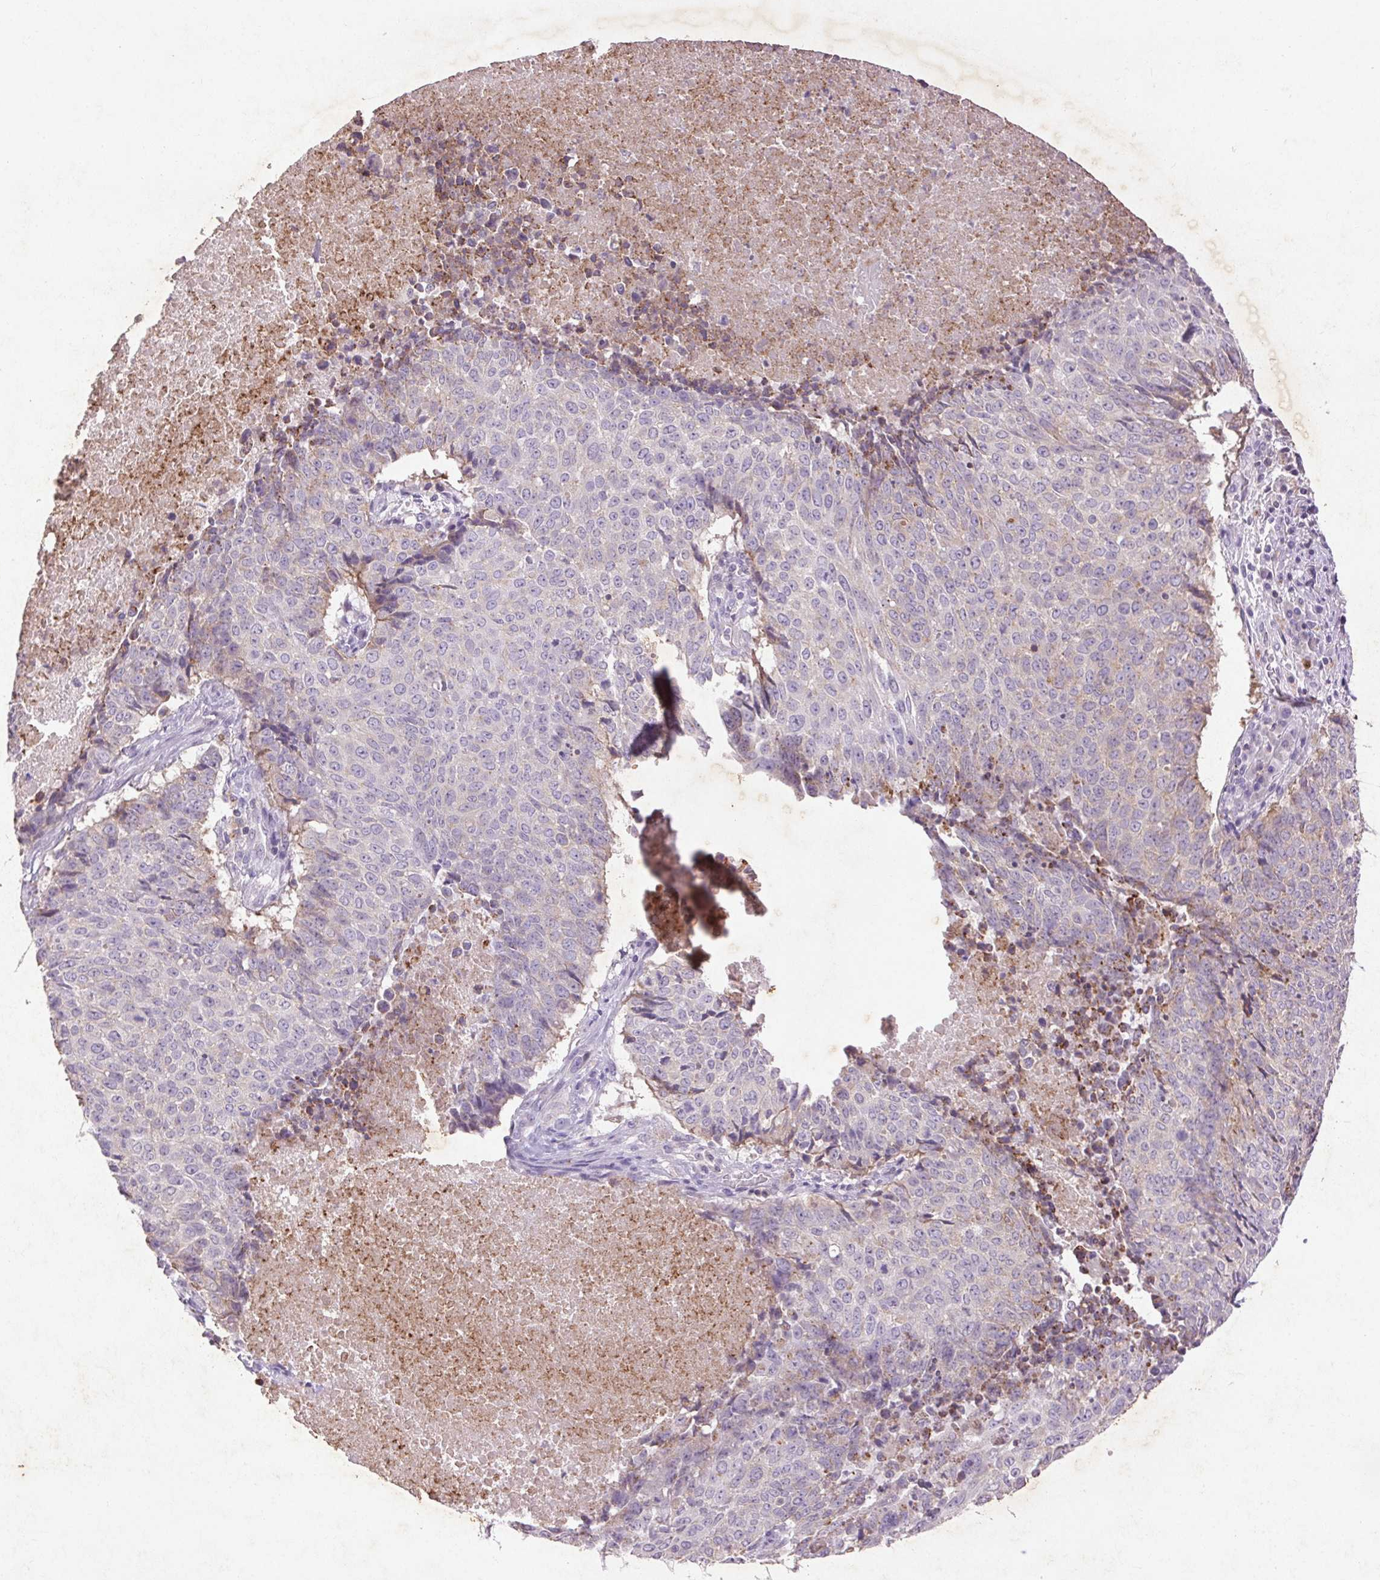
{"staining": {"intensity": "weak", "quantity": "<25%", "location": "cytoplasmic/membranous"}, "tissue": "lung cancer", "cell_type": "Tumor cells", "image_type": "cancer", "snomed": [{"axis": "morphology", "description": "Normal tissue, NOS"}, {"axis": "morphology", "description": "Squamous cell carcinoma, NOS"}, {"axis": "topography", "description": "Bronchus"}, {"axis": "topography", "description": "Lung"}], "caption": "This is an IHC image of human lung squamous cell carcinoma. There is no staining in tumor cells.", "gene": "FNDC7", "patient": {"sex": "male", "age": 64}}